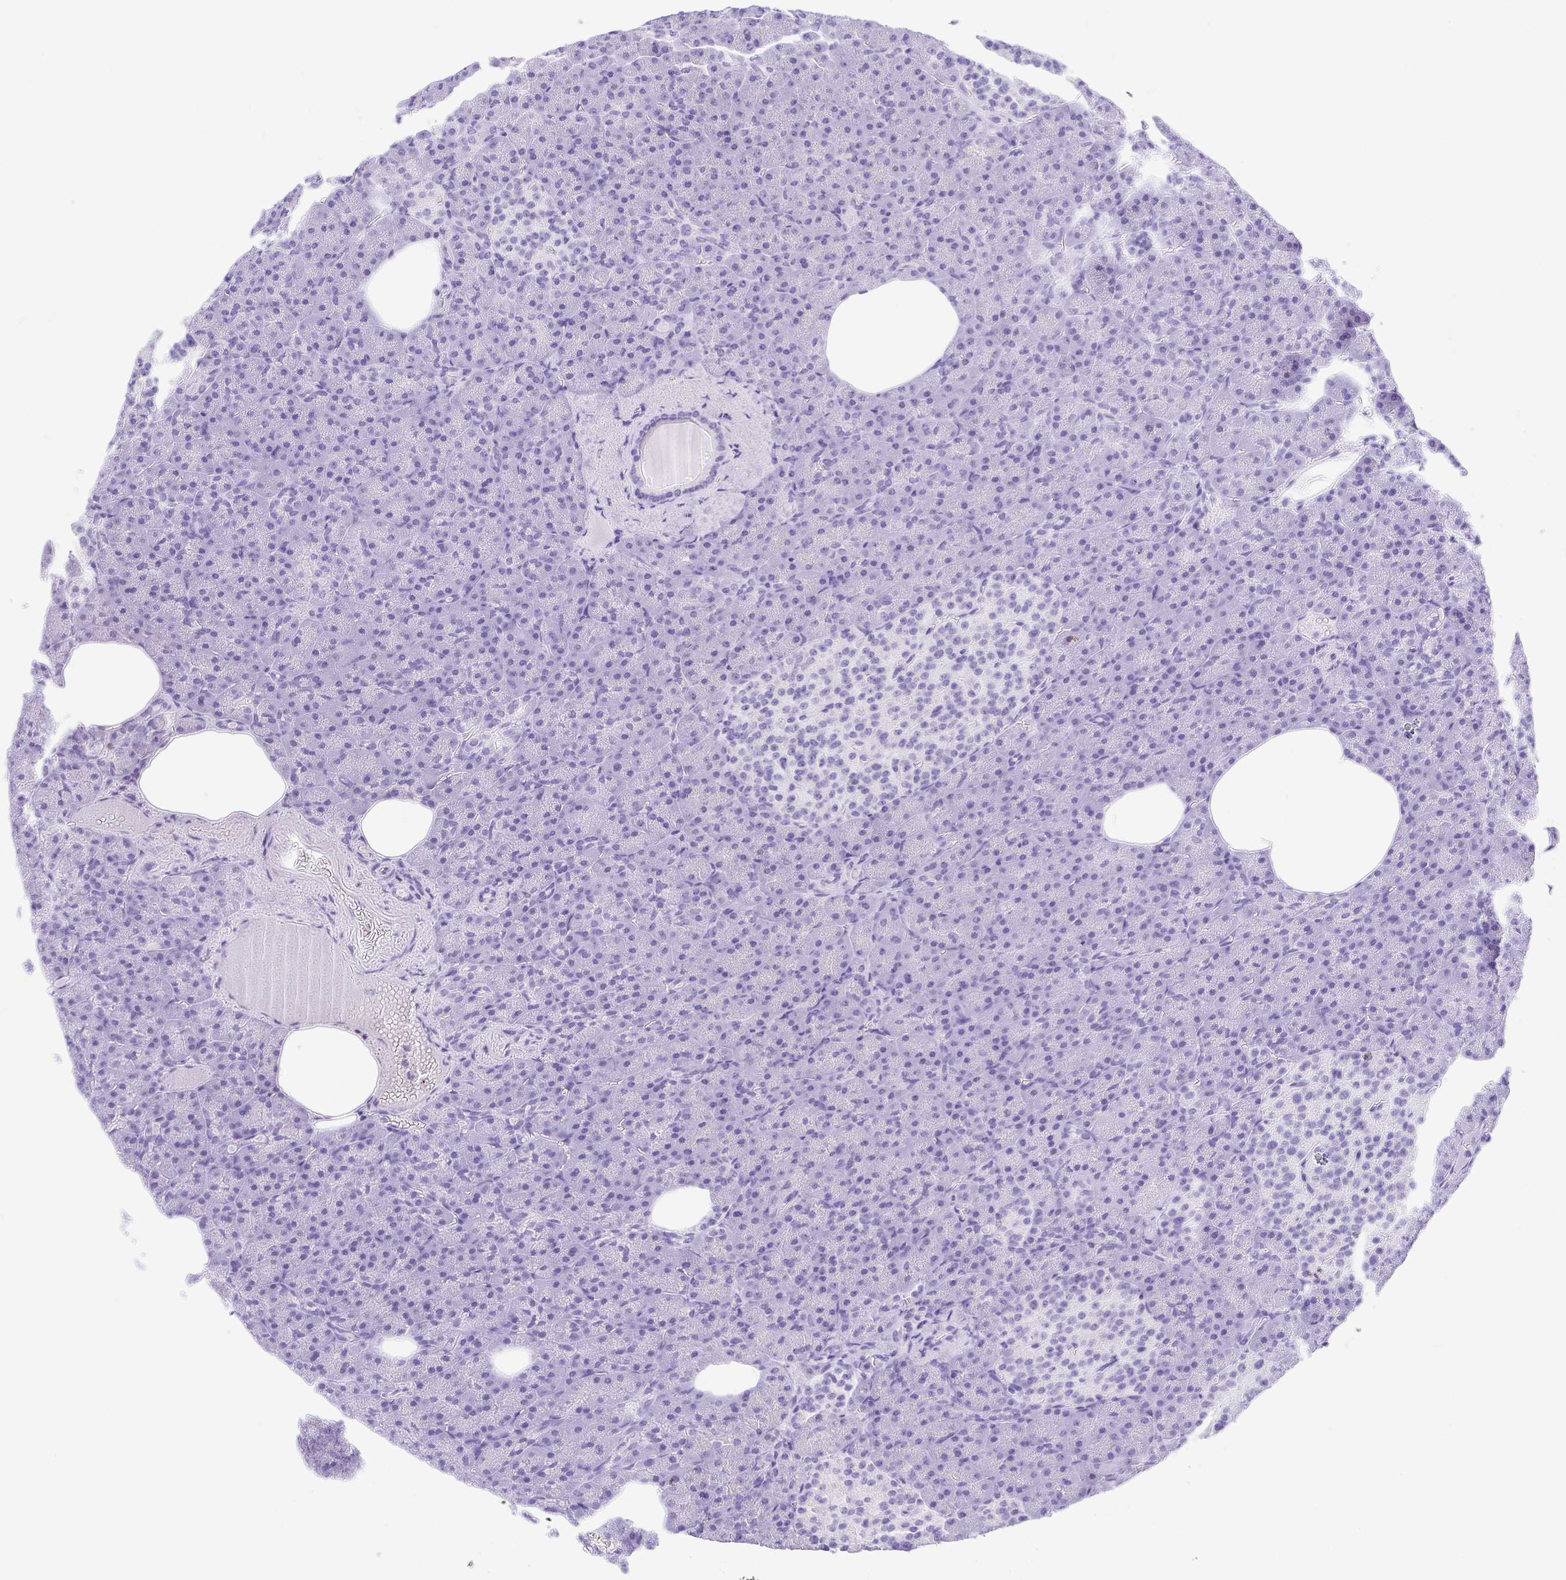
{"staining": {"intensity": "negative", "quantity": "none", "location": "none"}, "tissue": "pancreas", "cell_type": "Exocrine glandular cells", "image_type": "normal", "snomed": [{"axis": "morphology", "description": "Normal tissue, NOS"}, {"axis": "topography", "description": "Pancreas"}], "caption": "An image of human pancreas is negative for staining in exocrine glandular cells. (DAB (3,3'-diaminobenzidine) immunohistochemistry visualized using brightfield microscopy, high magnification).", "gene": "CDSN", "patient": {"sex": "female", "age": 74}}